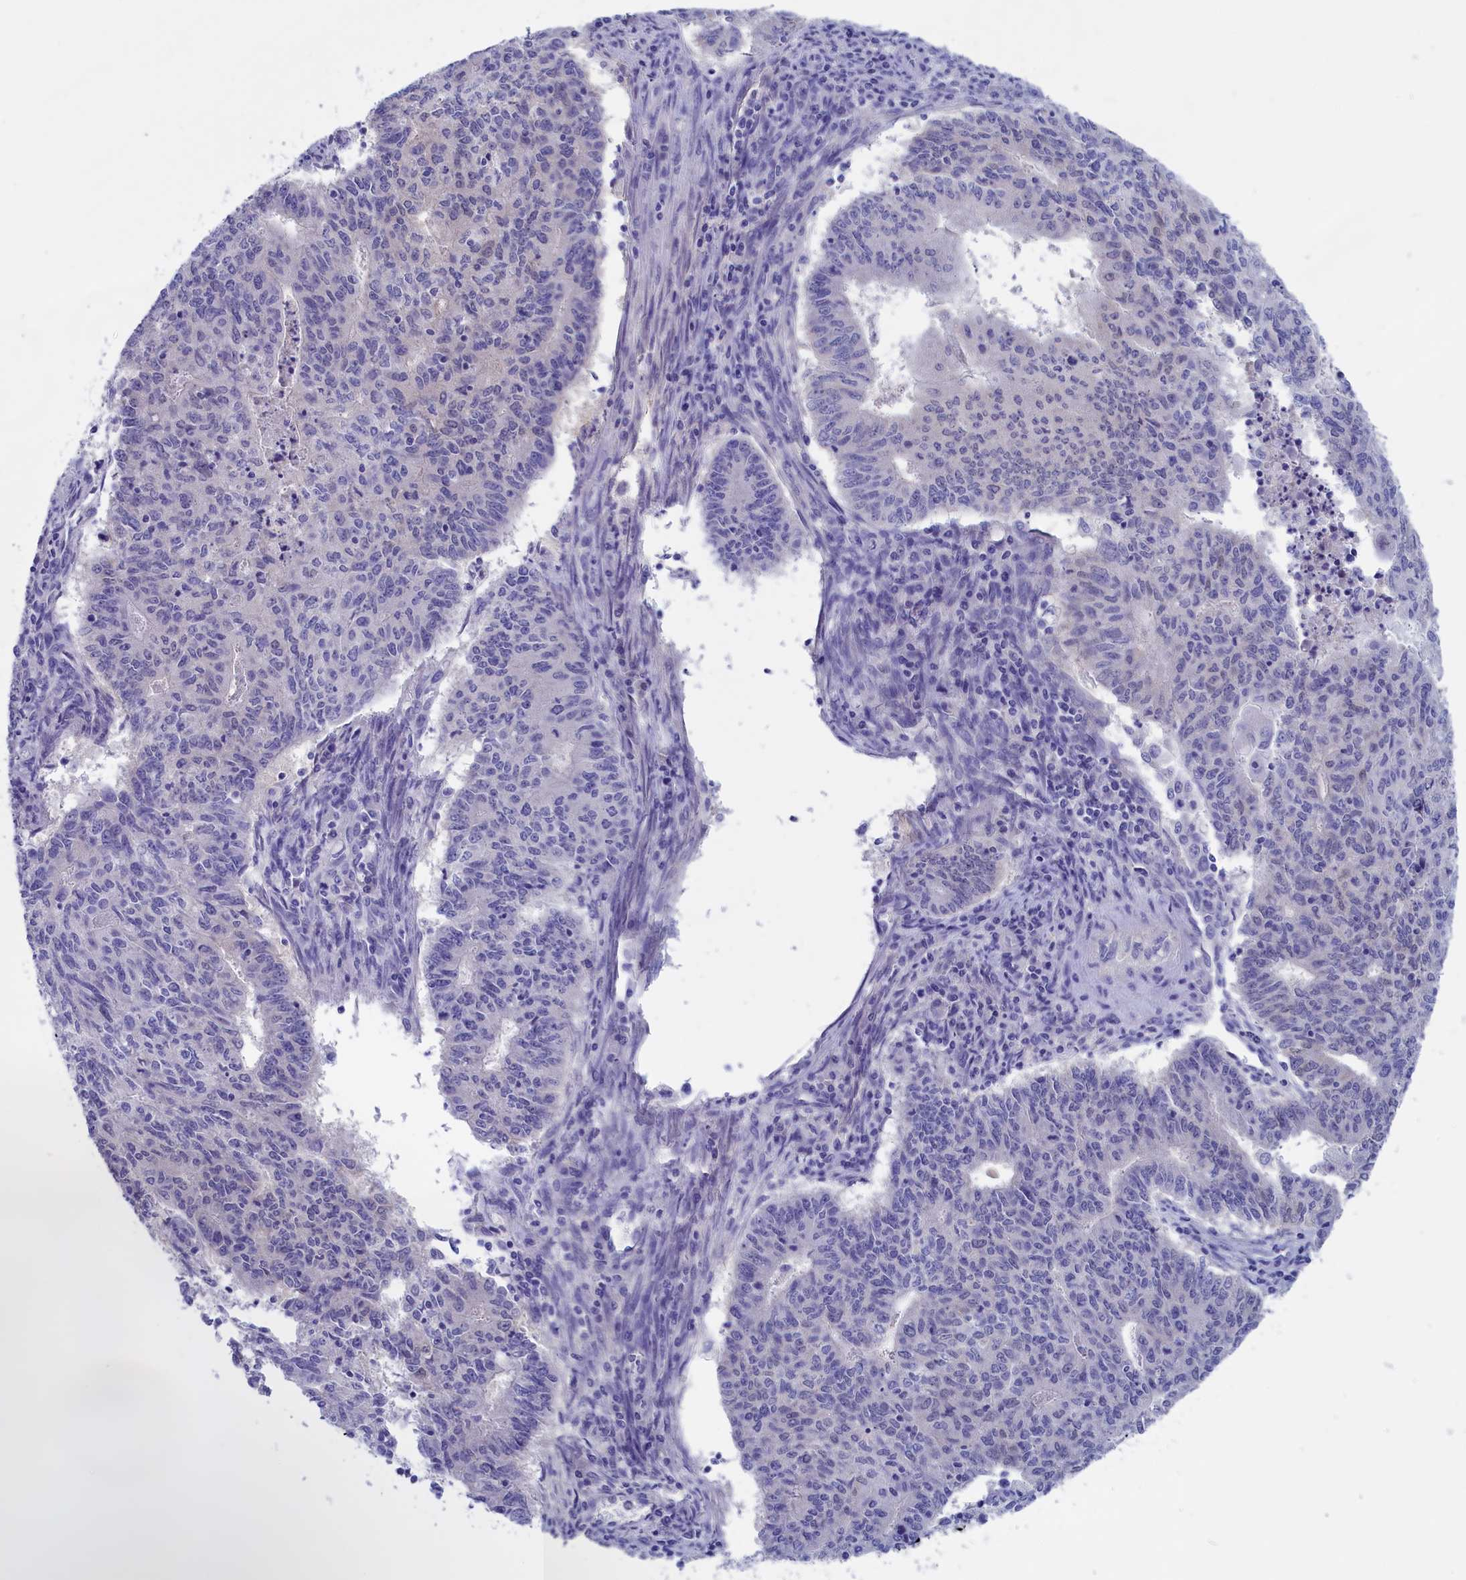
{"staining": {"intensity": "negative", "quantity": "none", "location": "none"}, "tissue": "endometrial cancer", "cell_type": "Tumor cells", "image_type": "cancer", "snomed": [{"axis": "morphology", "description": "Adenocarcinoma, NOS"}, {"axis": "topography", "description": "Endometrium"}], "caption": "Human adenocarcinoma (endometrial) stained for a protein using immunohistochemistry (IHC) exhibits no expression in tumor cells.", "gene": "VPS35L", "patient": {"sex": "female", "age": 59}}